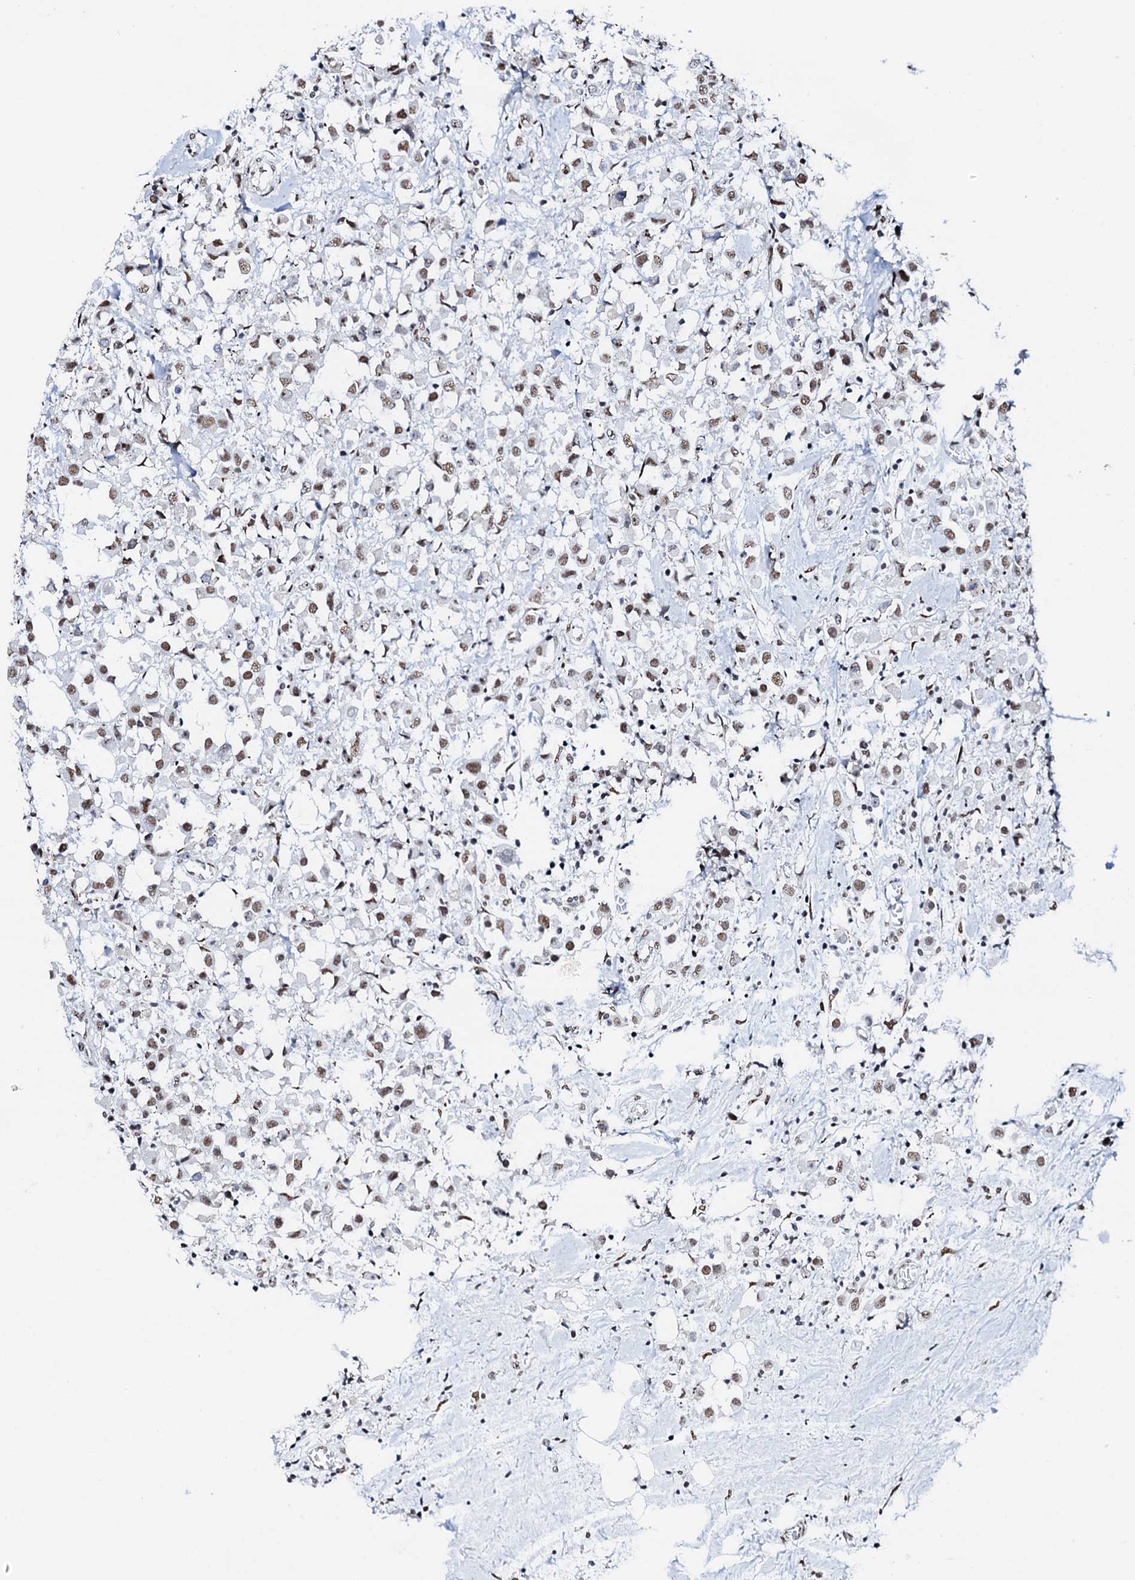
{"staining": {"intensity": "moderate", "quantity": ">75%", "location": "nuclear"}, "tissue": "breast cancer", "cell_type": "Tumor cells", "image_type": "cancer", "snomed": [{"axis": "morphology", "description": "Duct carcinoma"}, {"axis": "topography", "description": "Breast"}], "caption": "A histopathology image of human breast cancer (invasive ductal carcinoma) stained for a protein shows moderate nuclear brown staining in tumor cells.", "gene": "NKAPD1", "patient": {"sex": "female", "age": 61}}